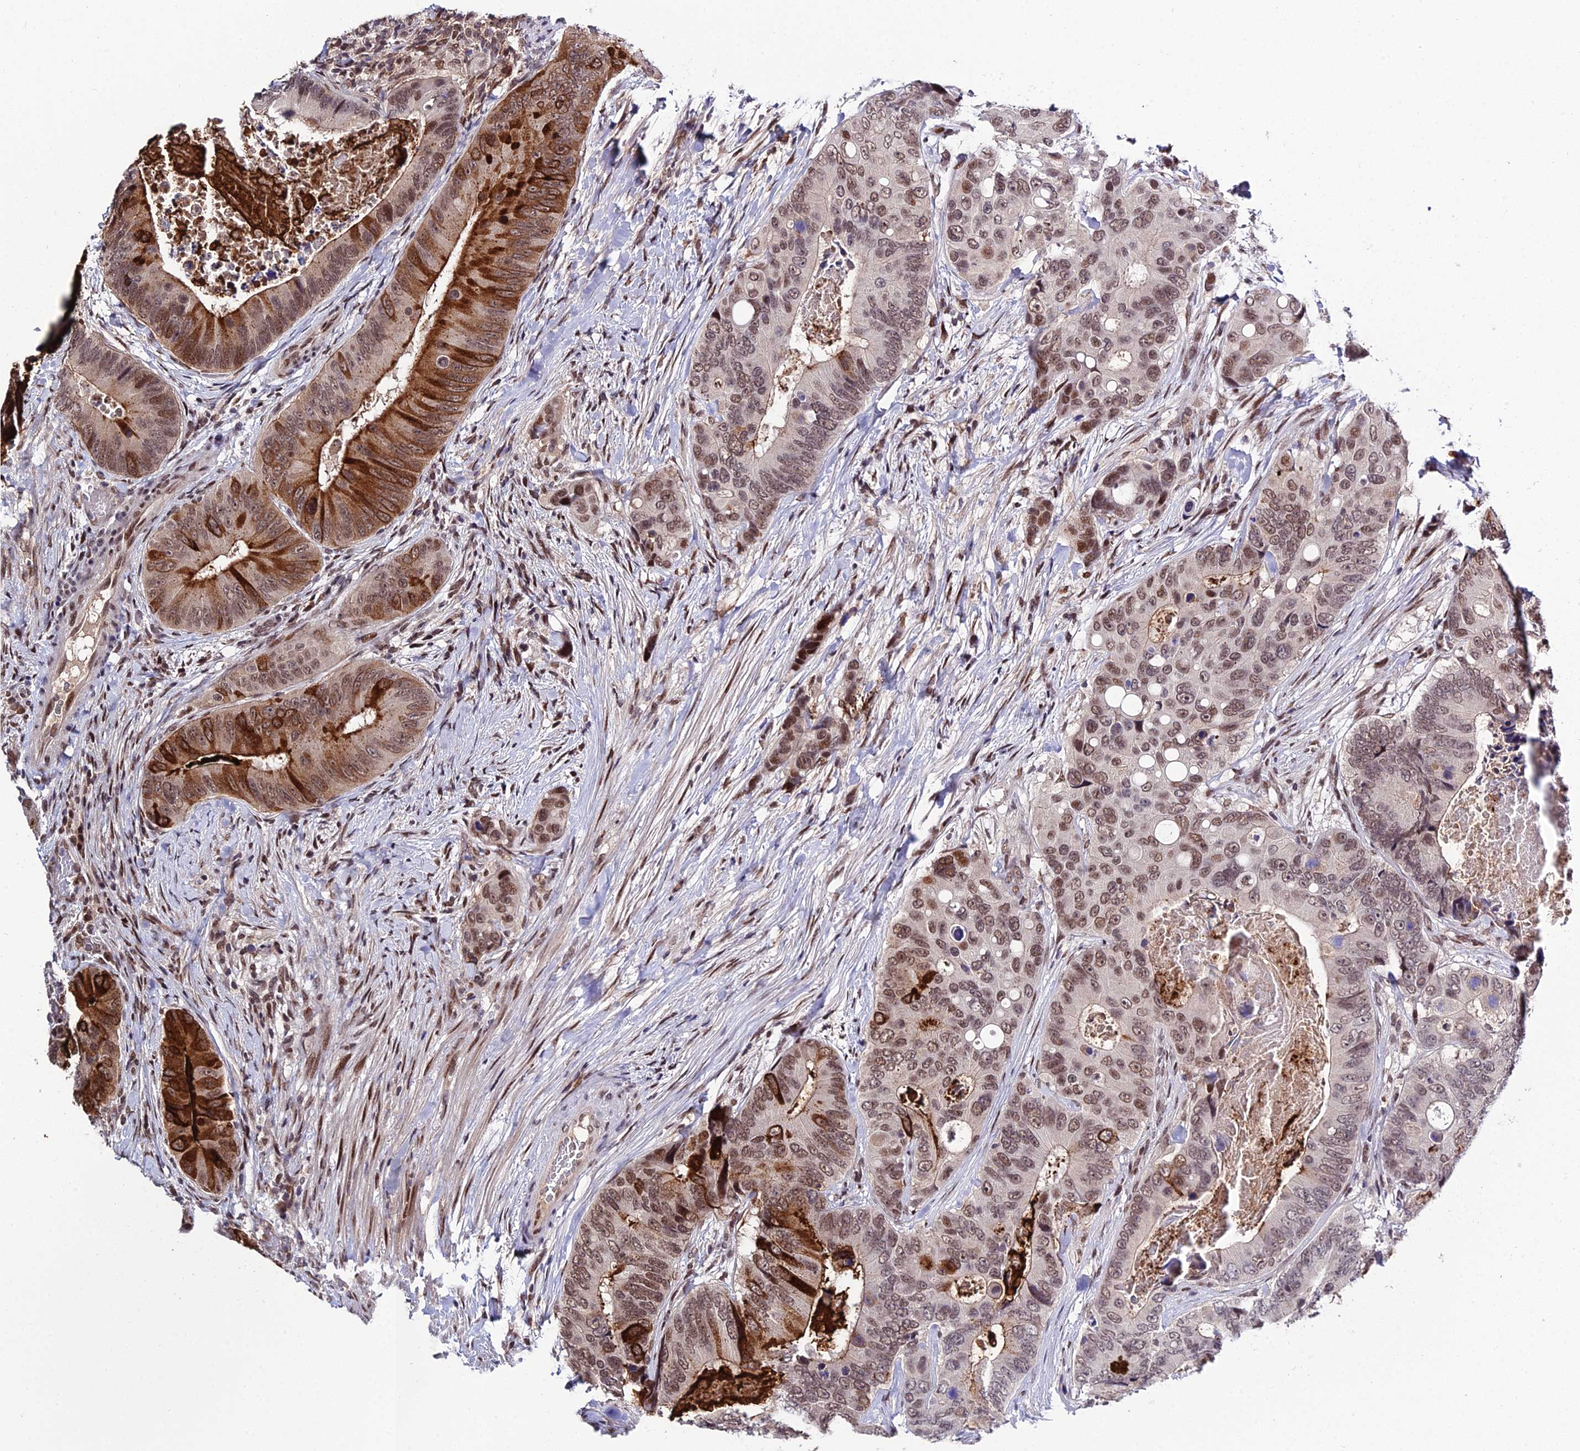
{"staining": {"intensity": "strong", "quantity": ">75%", "location": "cytoplasmic/membranous,nuclear"}, "tissue": "colorectal cancer", "cell_type": "Tumor cells", "image_type": "cancer", "snomed": [{"axis": "morphology", "description": "Adenocarcinoma, NOS"}, {"axis": "topography", "description": "Colon"}], "caption": "Protein analysis of colorectal cancer tissue demonstrates strong cytoplasmic/membranous and nuclear positivity in approximately >75% of tumor cells. (Stains: DAB (3,3'-diaminobenzidine) in brown, nuclei in blue, Microscopy: brightfield microscopy at high magnification).", "gene": "SYT15", "patient": {"sex": "male", "age": 84}}